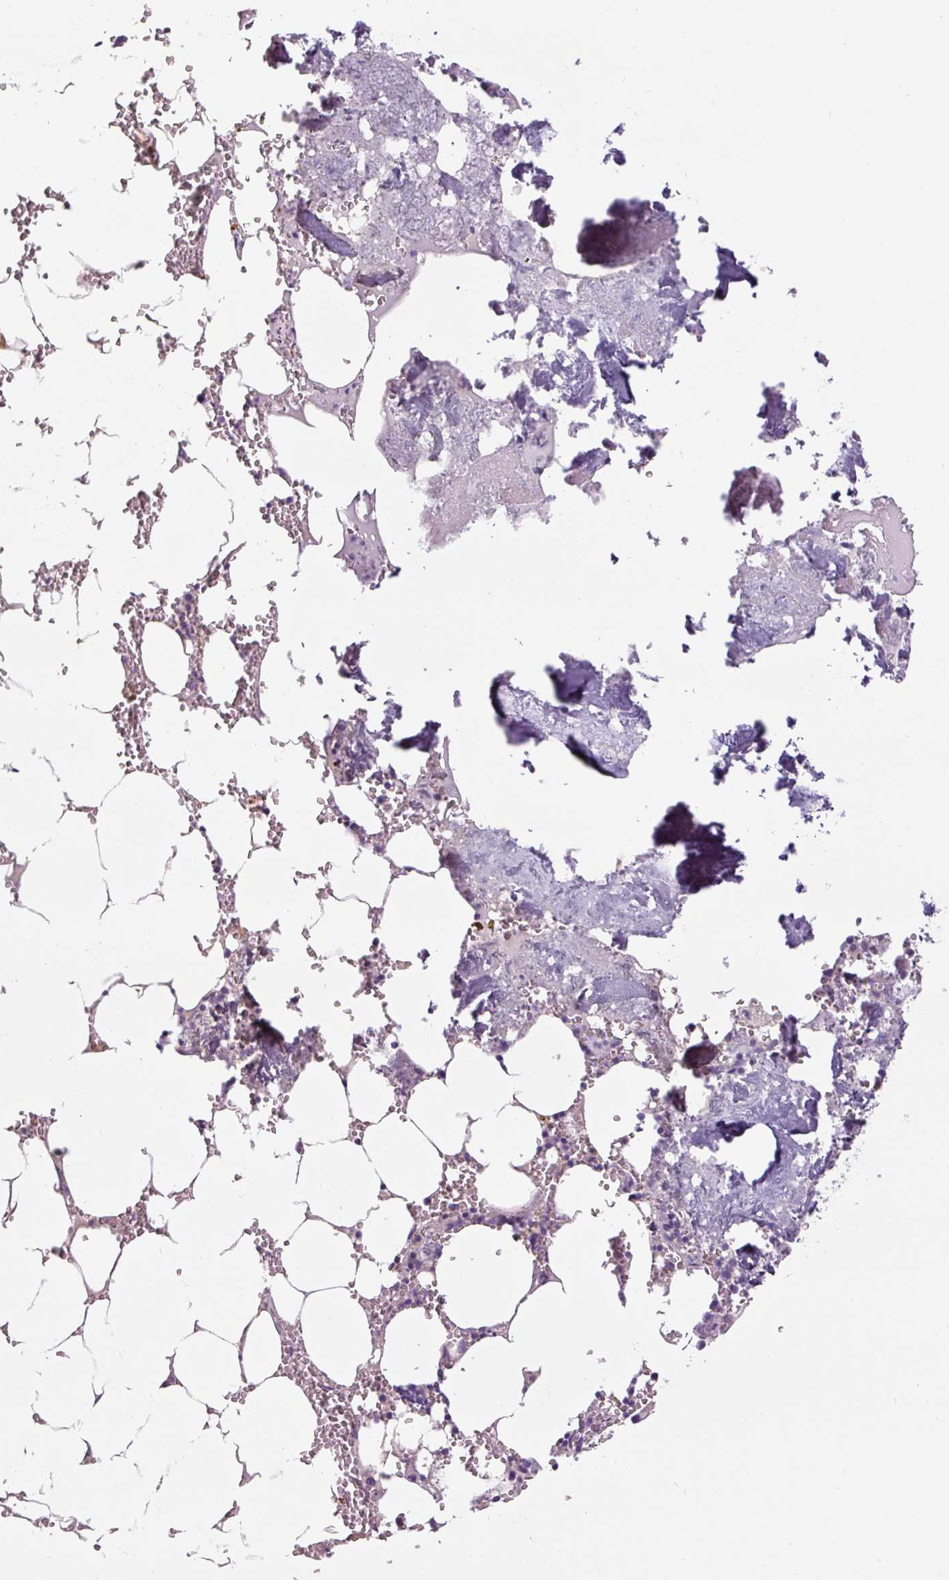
{"staining": {"intensity": "moderate", "quantity": "<25%", "location": "cytoplasmic/membranous,nuclear"}, "tissue": "bone marrow", "cell_type": "Hematopoietic cells", "image_type": "normal", "snomed": [{"axis": "morphology", "description": "Normal tissue, NOS"}, {"axis": "topography", "description": "Bone marrow"}], "caption": "A high-resolution image shows immunohistochemistry staining of benign bone marrow, which demonstrates moderate cytoplasmic/membranous,nuclear expression in approximately <25% of hematopoietic cells. The staining was performed using DAB to visualize the protein expression in brown, while the nuclei were stained in blue with hematoxylin (Magnification: 20x).", "gene": "TIGD2", "patient": {"sex": "male", "age": 54}}